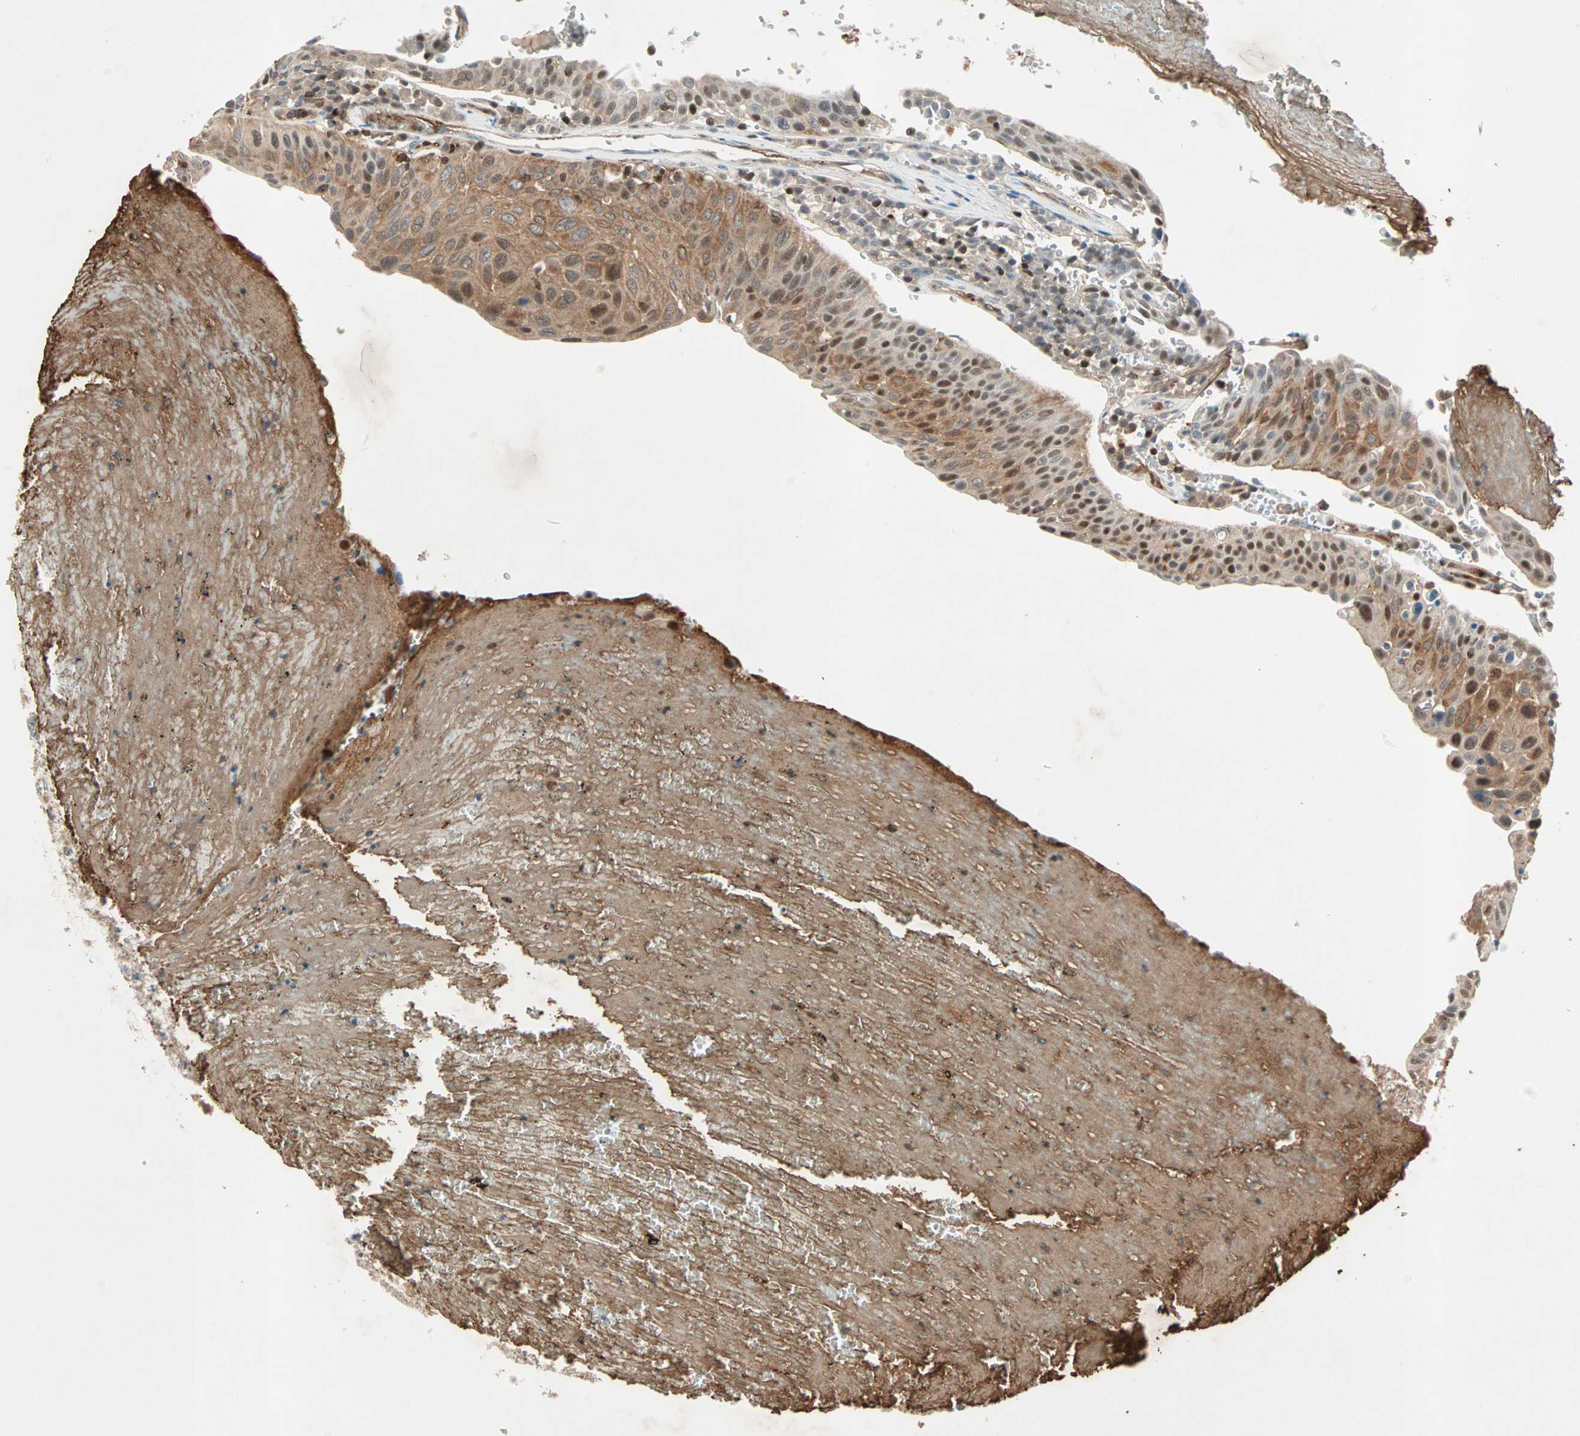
{"staining": {"intensity": "moderate", "quantity": ">75%", "location": "cytoplasmic/membranous,nuclear"}, "tissue": "urothelial cancer", "cell_type": "Tumor cells", "image_type": "cancer", "snomed": [{"axis": "morphology", "description": "Urothelial carcinoma, High grade"}, {"axis": "topography", "description": "Urinary bladder"}], "caption": "This micrograph demonstrates immunohistochemistry staining of urothelial cancer, with medium moderate cytoplasmic/membranous and nuclear staining in about >75% of tumor cells.", "gene": "TEC", "patient": {"sex": "male", "age": 66}}